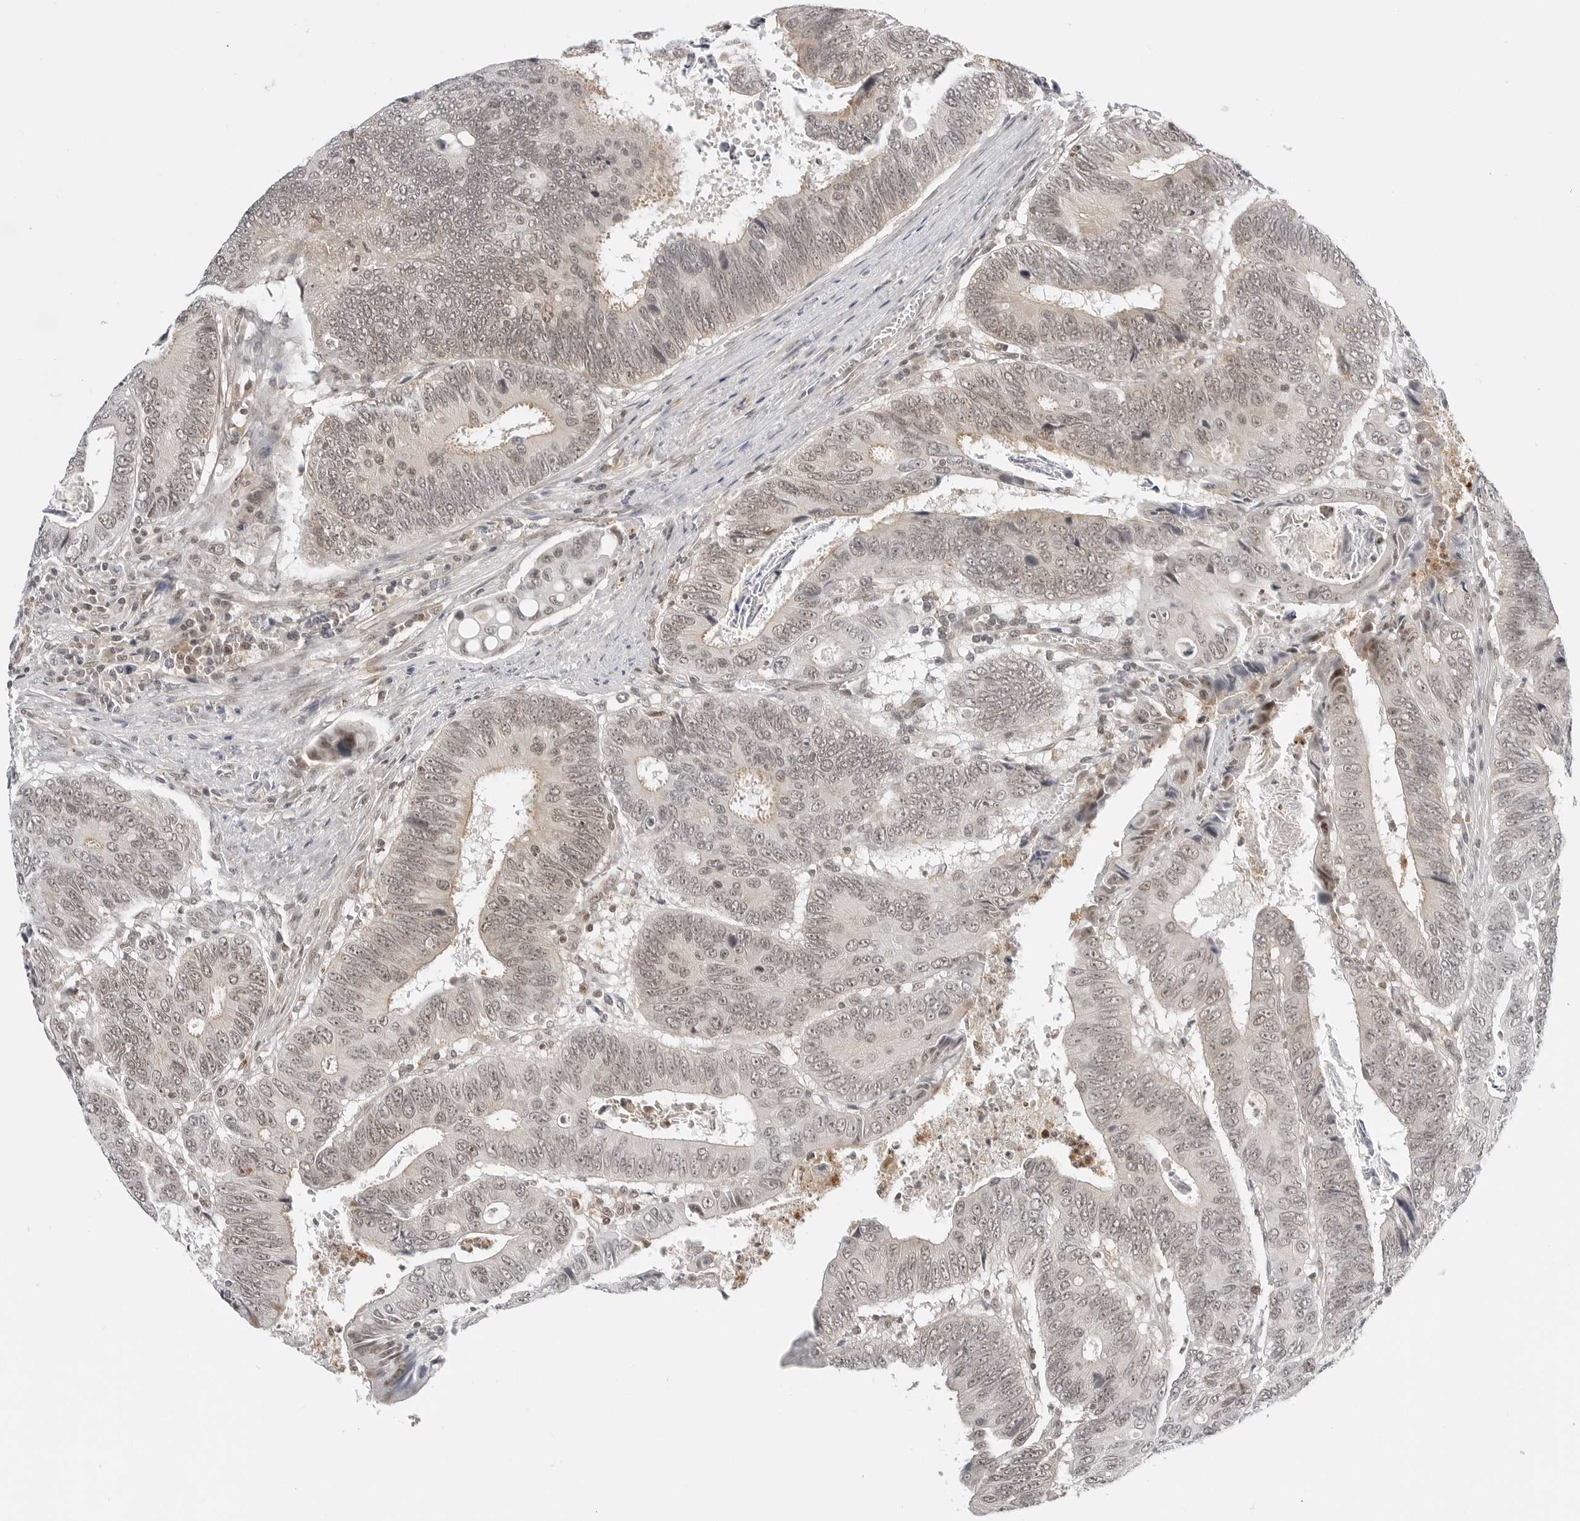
{"staining": {"intensity": "weak", "quantity": ">75%", "location": "nuclear"}, "tissue": "colorectal cancer", "cell_type": "Tumor cells", "image_type": "cancer", "snomed": [{"axis": "morphology", "description": "Adenocarcinoma, NOS"}, {"axis": "topography", "description": "Colon"}], "caption": "Adenocarcinoma (colorectal) stained with a protein marker exhibits weak staining in tumor cells.", "gene": "C8orf33", "patient": {"sex": "male", "age": 72}}